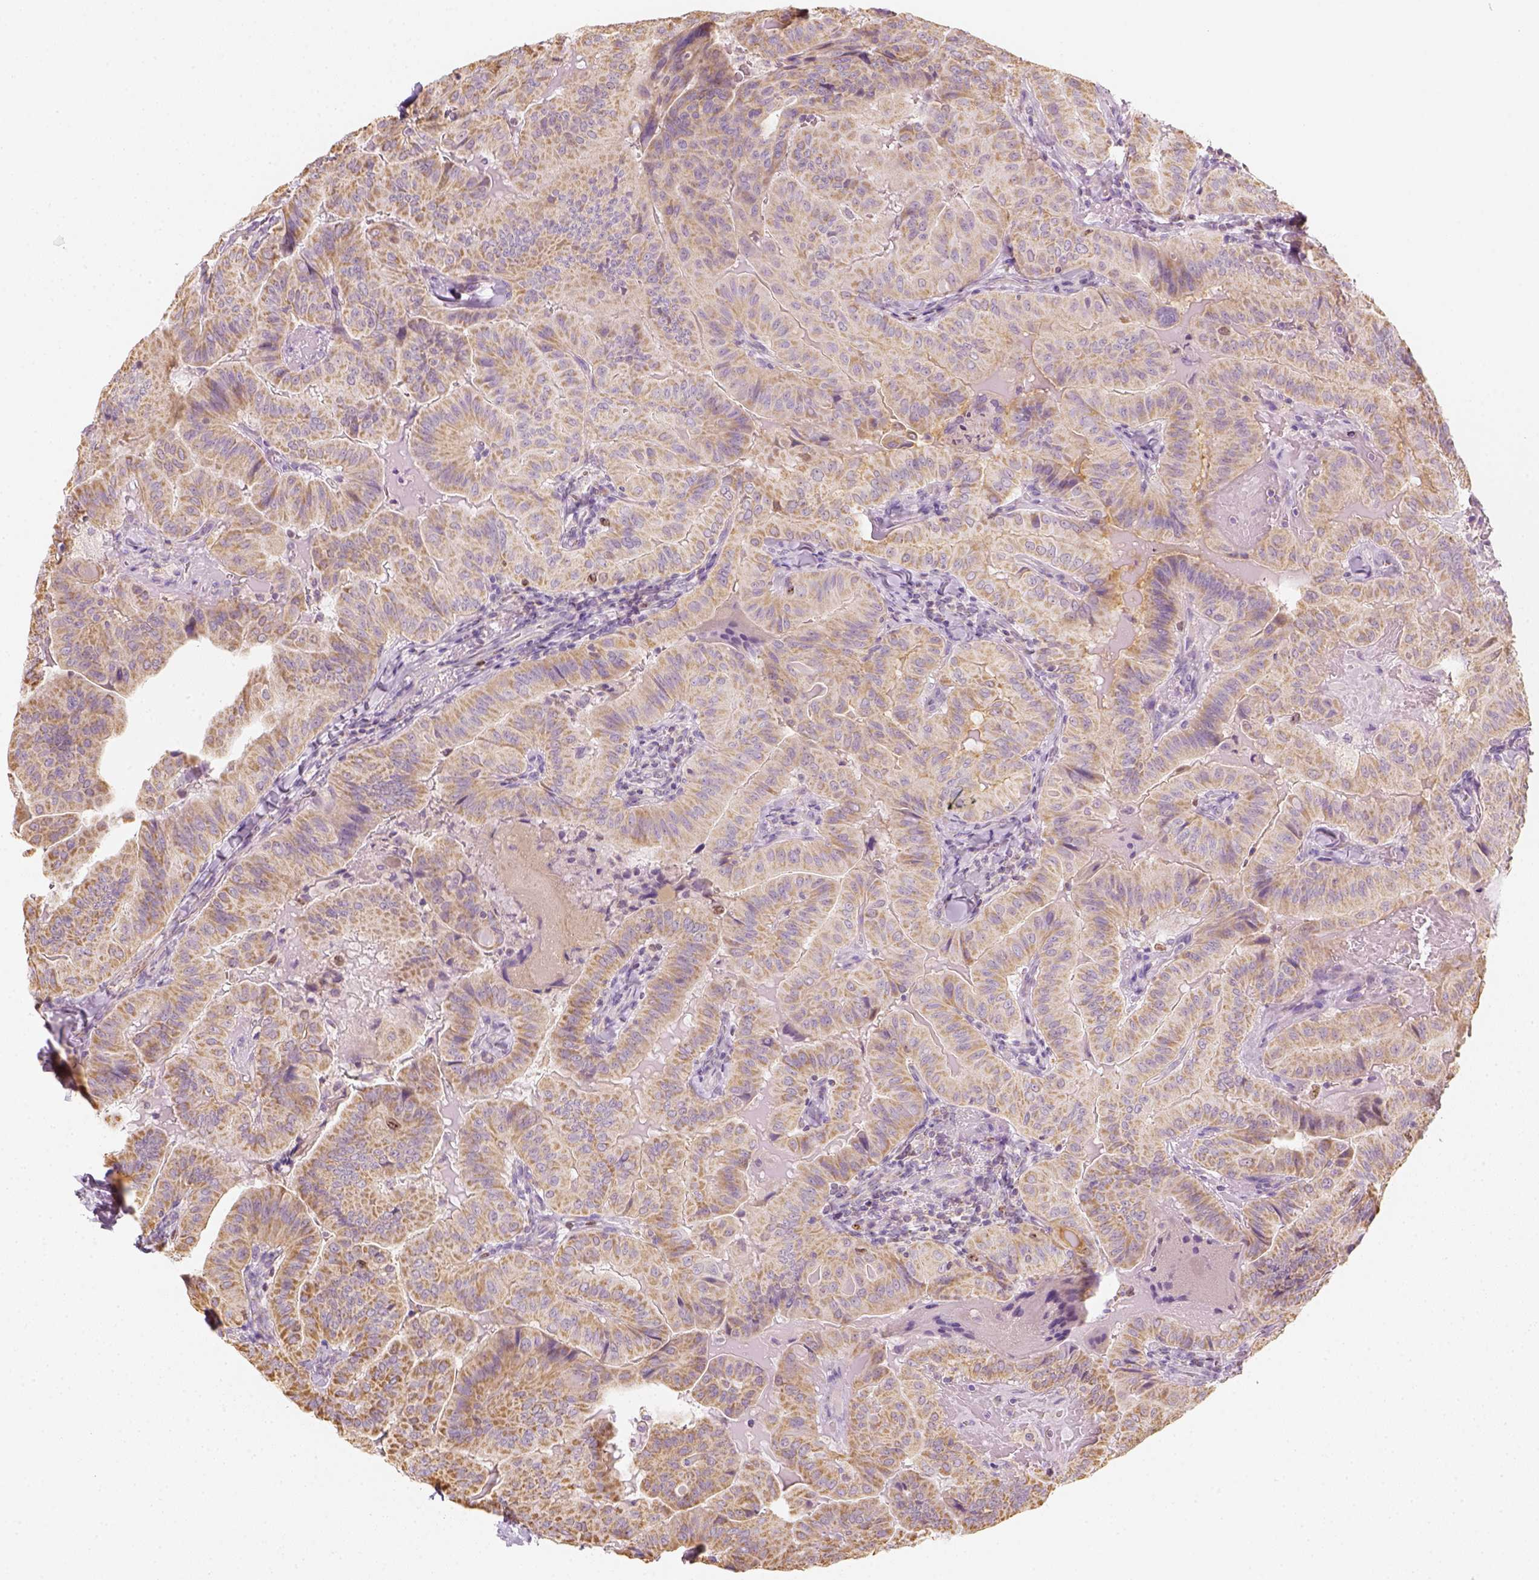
{"staining": {"intensity": "moderate", "quantity": ">75%", "location": "cytoplasmic/membranous"}, "tissue": "thyroid cancer", "cell_type": "Tumor cells", "image_type": "cancer", "snomed": [{"axis": "morphology", "description": "Papillary adenocarcinoma, NOS"}, {"axis": "topography", "description": "Thyroid gland"}], "caption": "IHC of thyroid papillary adenocarcinoma exhibits medium levels of moderate cytoplasmic/membranous expression in about >75% of tumor cells.", "gene": "LCA5", "patient": {"sex": "female", "age": 68}}